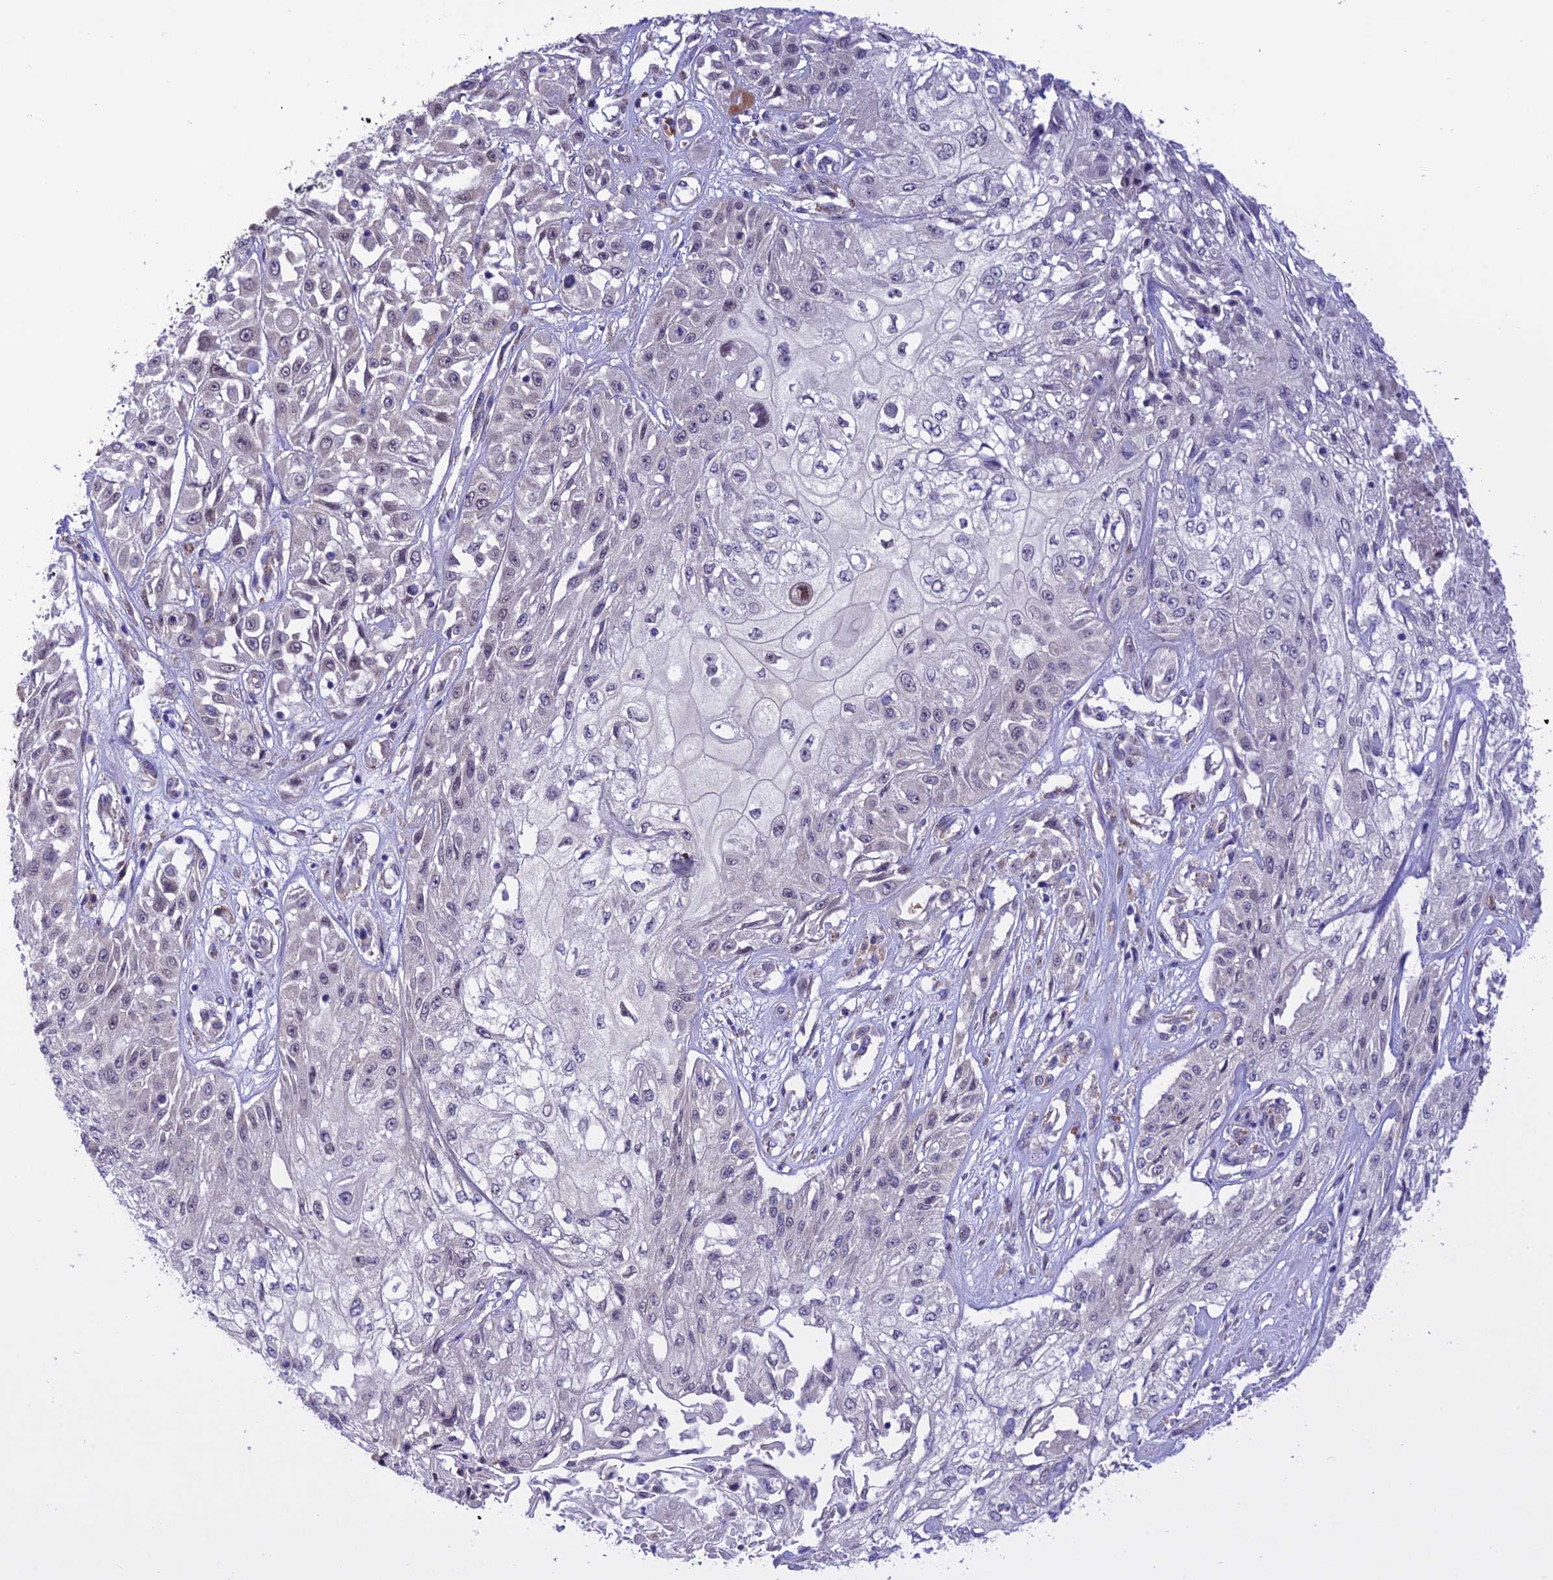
{"staining": {"intensity": "negative", "quantity": "none", "location": "none"}, "tissue": "skin cancer", "cell_type": "Tumor cells", "image_type": "cancer", "snomed": [{"axis": "morphology", "description": "Squamous cell carcinoma, NOS"}, {"axis": "morphology", "description": "Squamous cell carcinoma, metastatic, NOS"}, {"axis": "topography", "description": "Skin"}, {"axis": "topography", "description": "Lymph node"}], "caption": "Immunohistochemistry of skin cancer (squamous cell carcinoma) displays no expression in tumor cells.", "gene": "RNF126", "patient": {"sex": "male", "age": 75}}